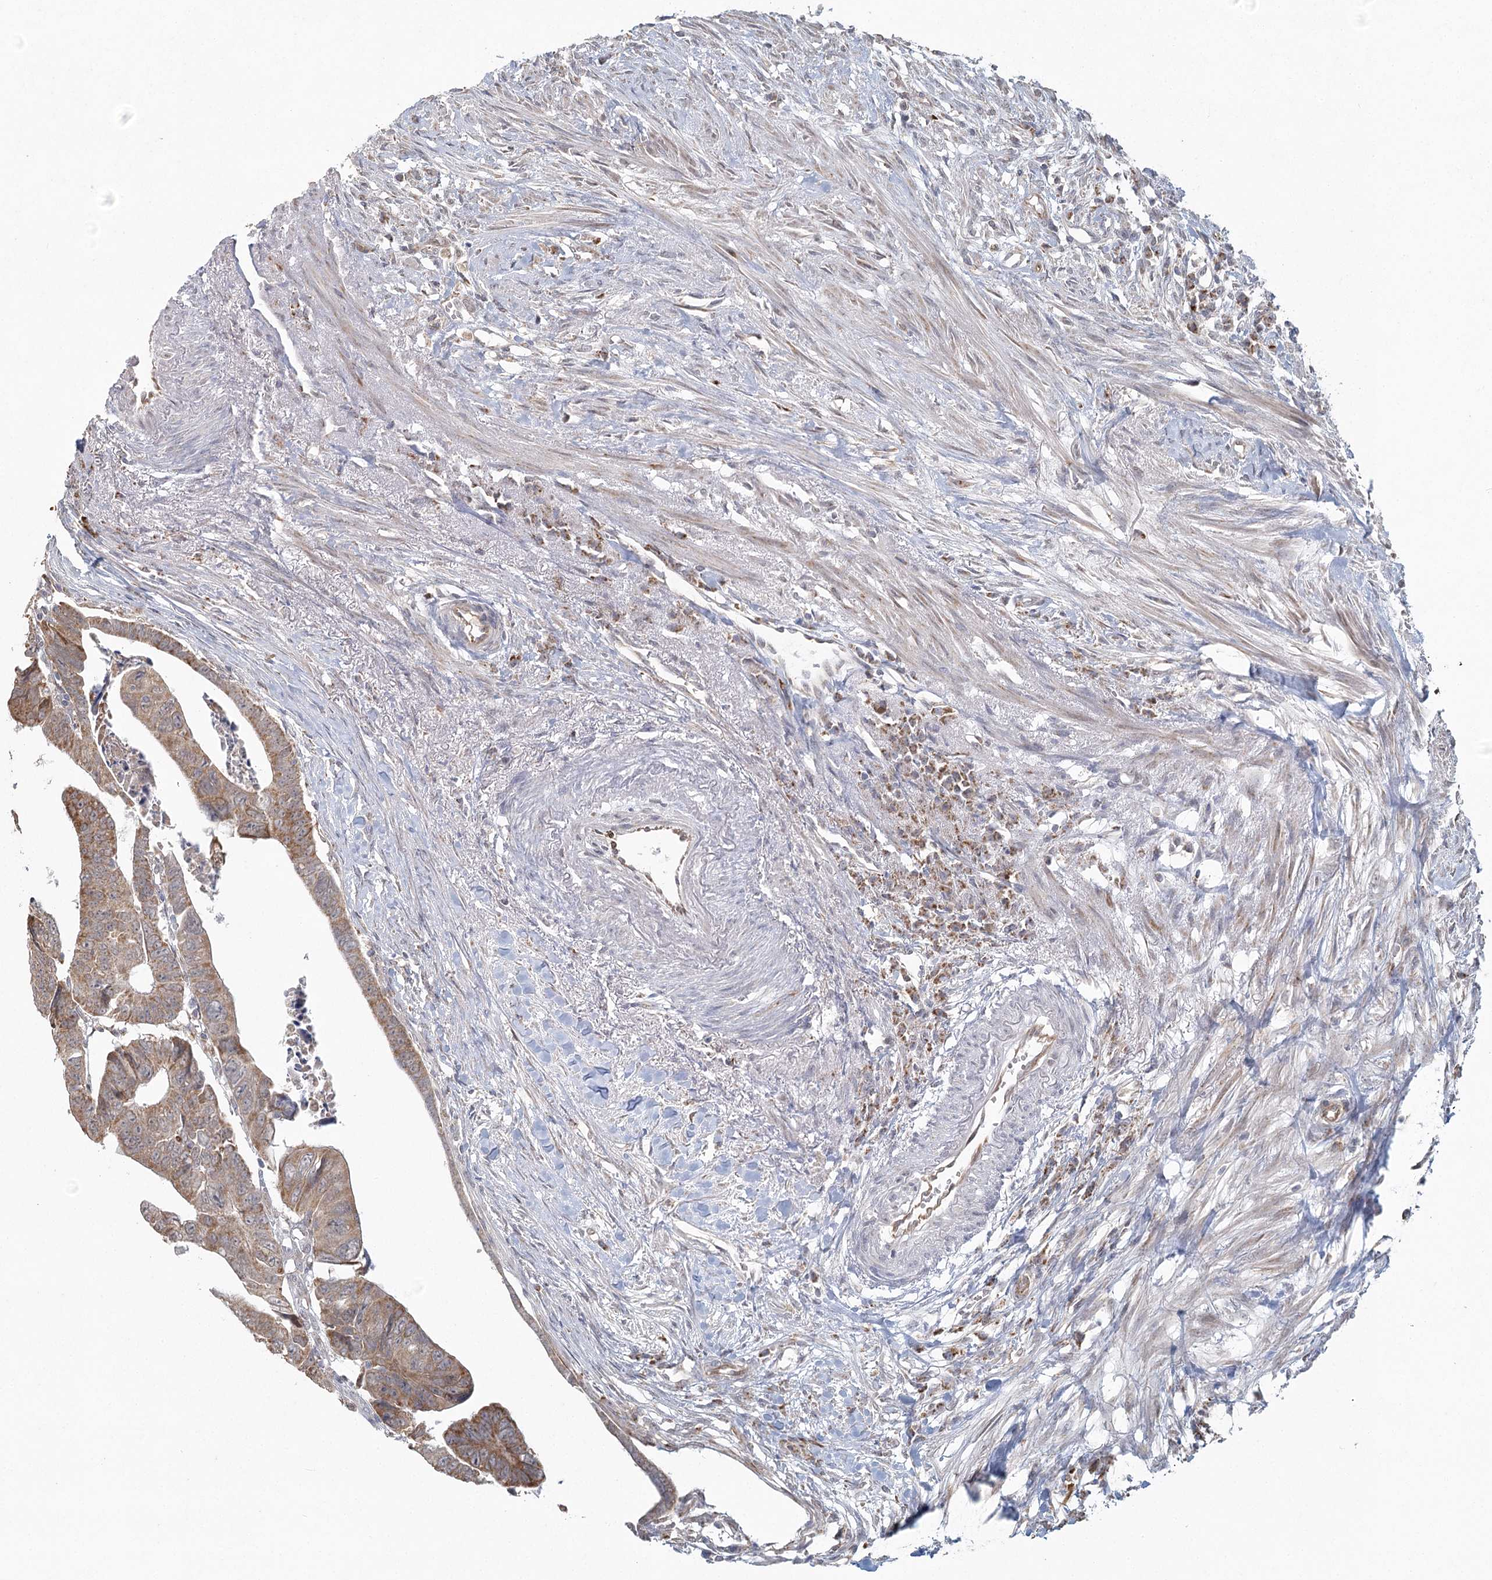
{"staining": {"intensity": "moderate", "quantity": ">75%", "location": "cytoplasmic/membranous"}, "tissue": "colorectal cancer", "cell_type": "Tumor cells", "image_type": "cancer", "snomed": [{"axis": "morphology", "description": "Adenocarcinoma, NOS"}, {"axis": "topography", "description": "Rectum"}], "caption": "This image reveals immunohistochemistry (IHC) staining of human adenocarcinoma (colorectal), with medium moderate cytoplasmic/membranous positivity in about >75% of tumor cells.", "gene": "LACTB", "patient": {"sex": "female", "age": 65}}